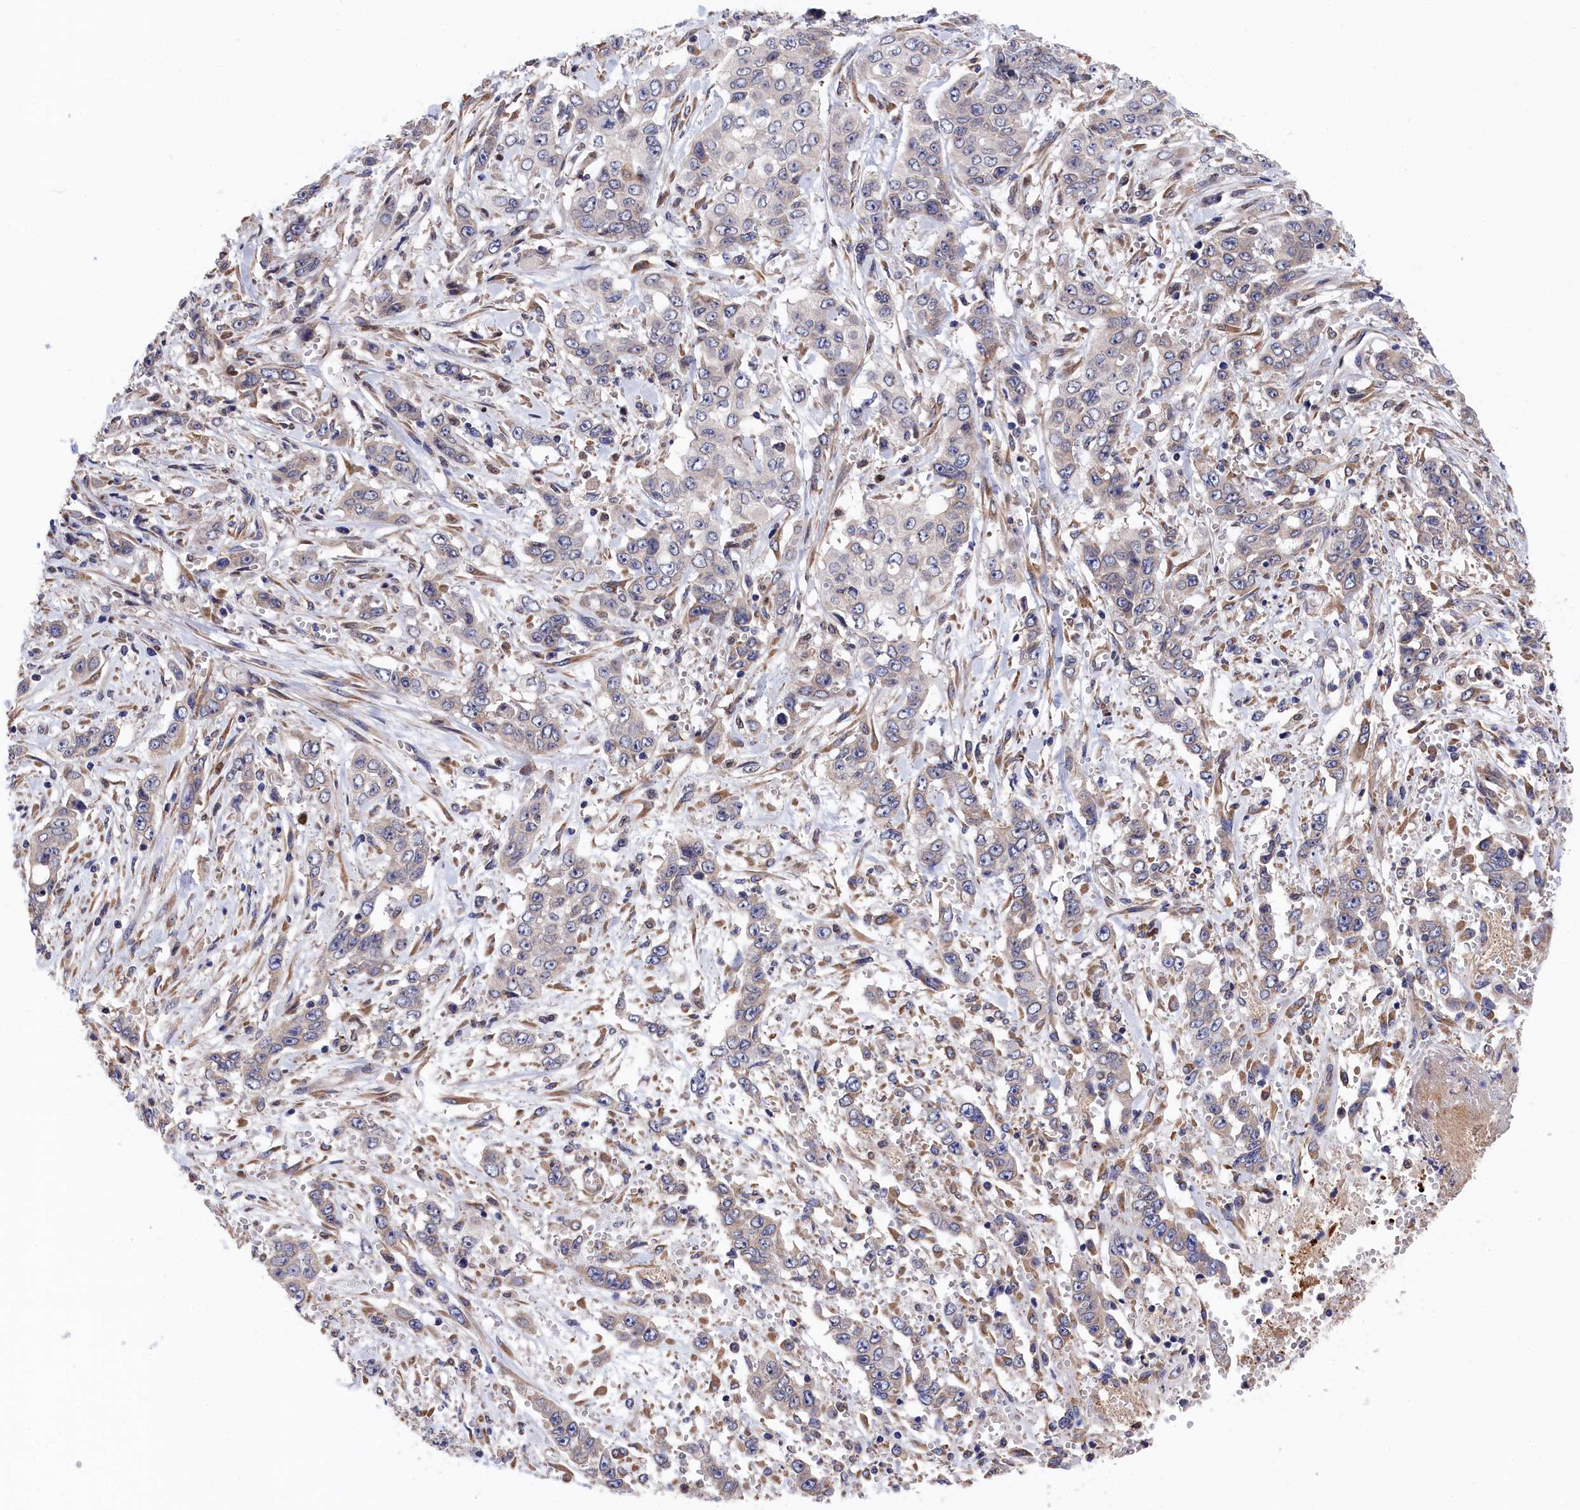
{"staining": {"intensity": "negative", "quantity": "none", "location": "none"}, "tissue": "stomach cancer", "cell_type": "Tumor cells", "image_type": "cancer", "snomed": [{"axis": "morphology", "description": "Adenocarcinoma, NOS"}, {"axis": "topography", "description": "Stomach, upper"}], "caption": "Tumor cells are negative for protein expression in human stomach cancer (adenocarcinoma).", "gene": "CYB5D2", "patient": {"sex": "male", "age": 62}}